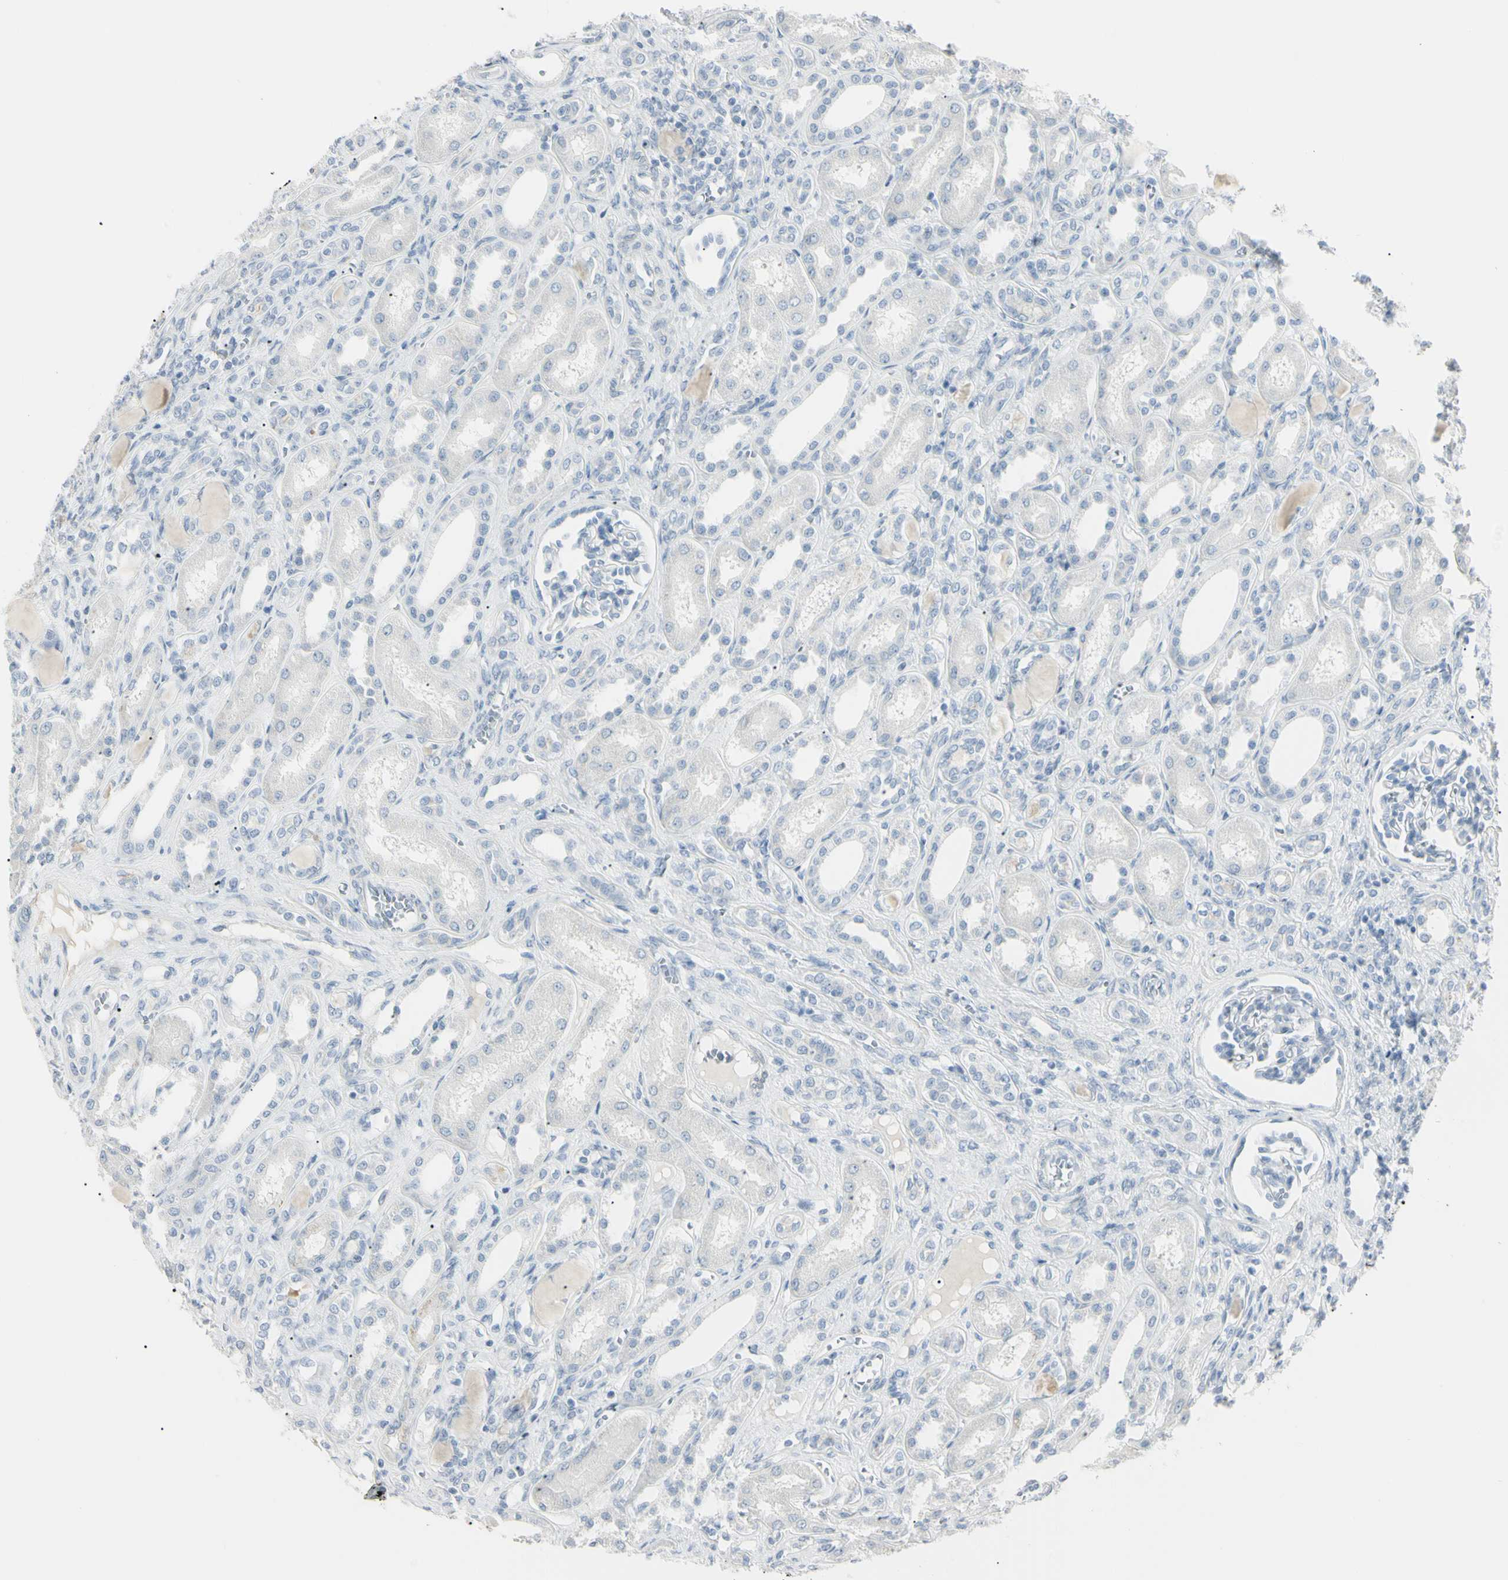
{"staining": {"intensity": "negative", "quantity": "none", "location": "none"}, "tissue": "kidney", "cell_type": "Cells in glomeruli", "image_type": "normal", "snomed": [{"axis": "morphology", "description": "Normal tissue, NOS"}, {"axis": "topography", "description": "Kidney"}], "caption": "Immunohistochemistry (IHC) of normal kidney displays no expression in cells in glomeruli.", "gene": "PIP", "patient": {"sex": "male", "age": 7}}